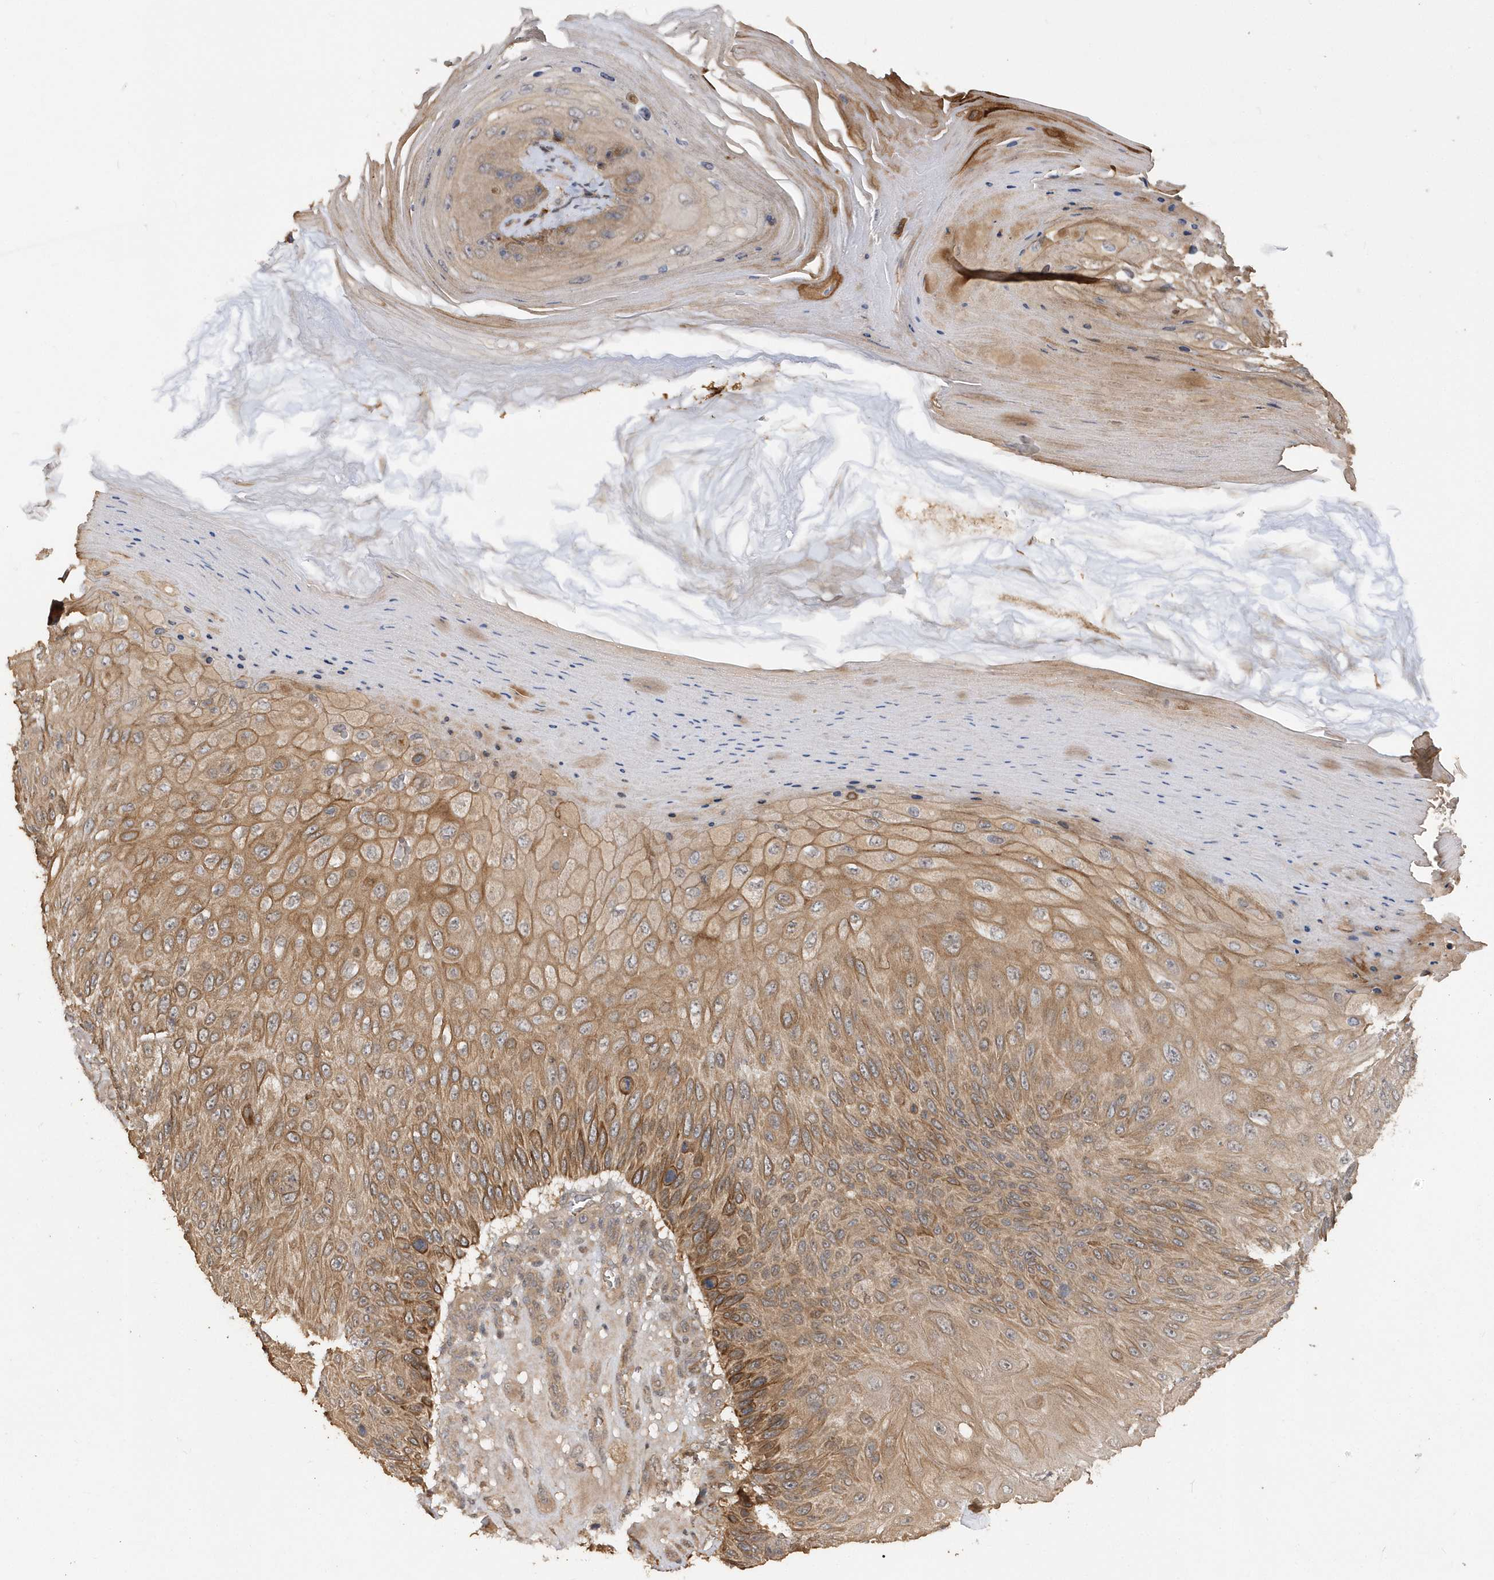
{"staining": {"intensity": "moderate", "quantity": ">75%", "location": "cytoplasmic/membranous"}, "tissue": "skin cancer", "cell_type": "Tumor cells", "image_type": "cancer", "snomed": [{"axis": "morphology", "description": "Squamous cell carcinoma, NOS"}, {"axis": "topography", "description": "Skin"}], "caption": "About >75% of tumor cells in squamous cell carcinoma (skin) display moderate cytoplasmic/membranous protein staining as visualized by brown immunohistochemical staining.", "gene": "RPE", "patient": {"sex": "female", "age": 88}}